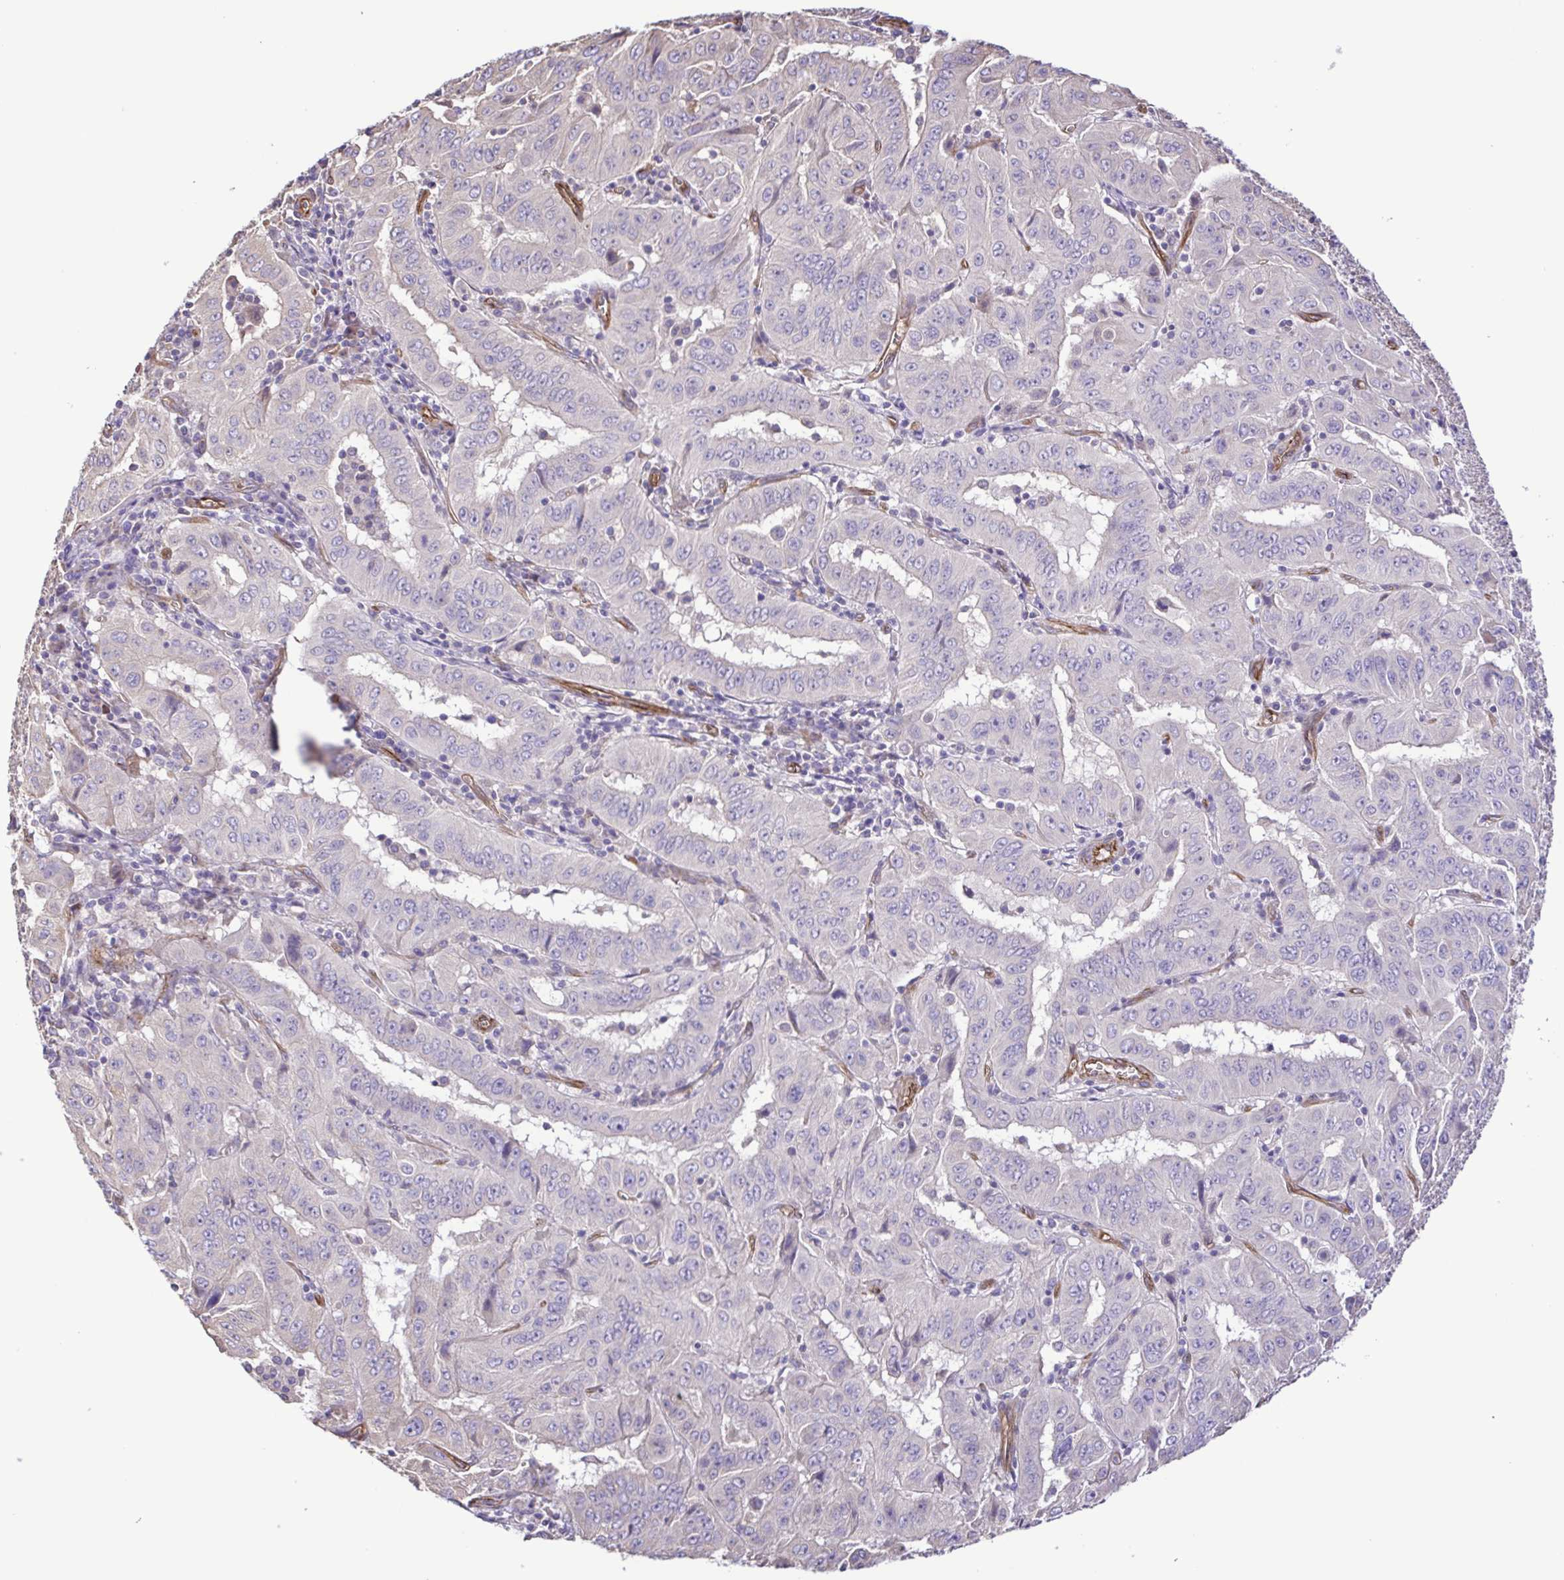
{"staining": {"intensity": "negative", "quantity": "none", "location": "none"}, "tissue": "pancreatic cancer", "cell_type": "Tumor cells", "image_type": "cancer", "snomed": [{"axis": "morphology", "description": "Adenocarcinoma, NOS"}, {"axis": "topography", "description": "Pancreas"}], "caption": "This is an immunohistochemistry histopathology image of human pancreatic adenocarcinoma. There is no positivity in tumor cells.", "gene": "FLT1", "patient": {"sex": "male", "age": 63}}